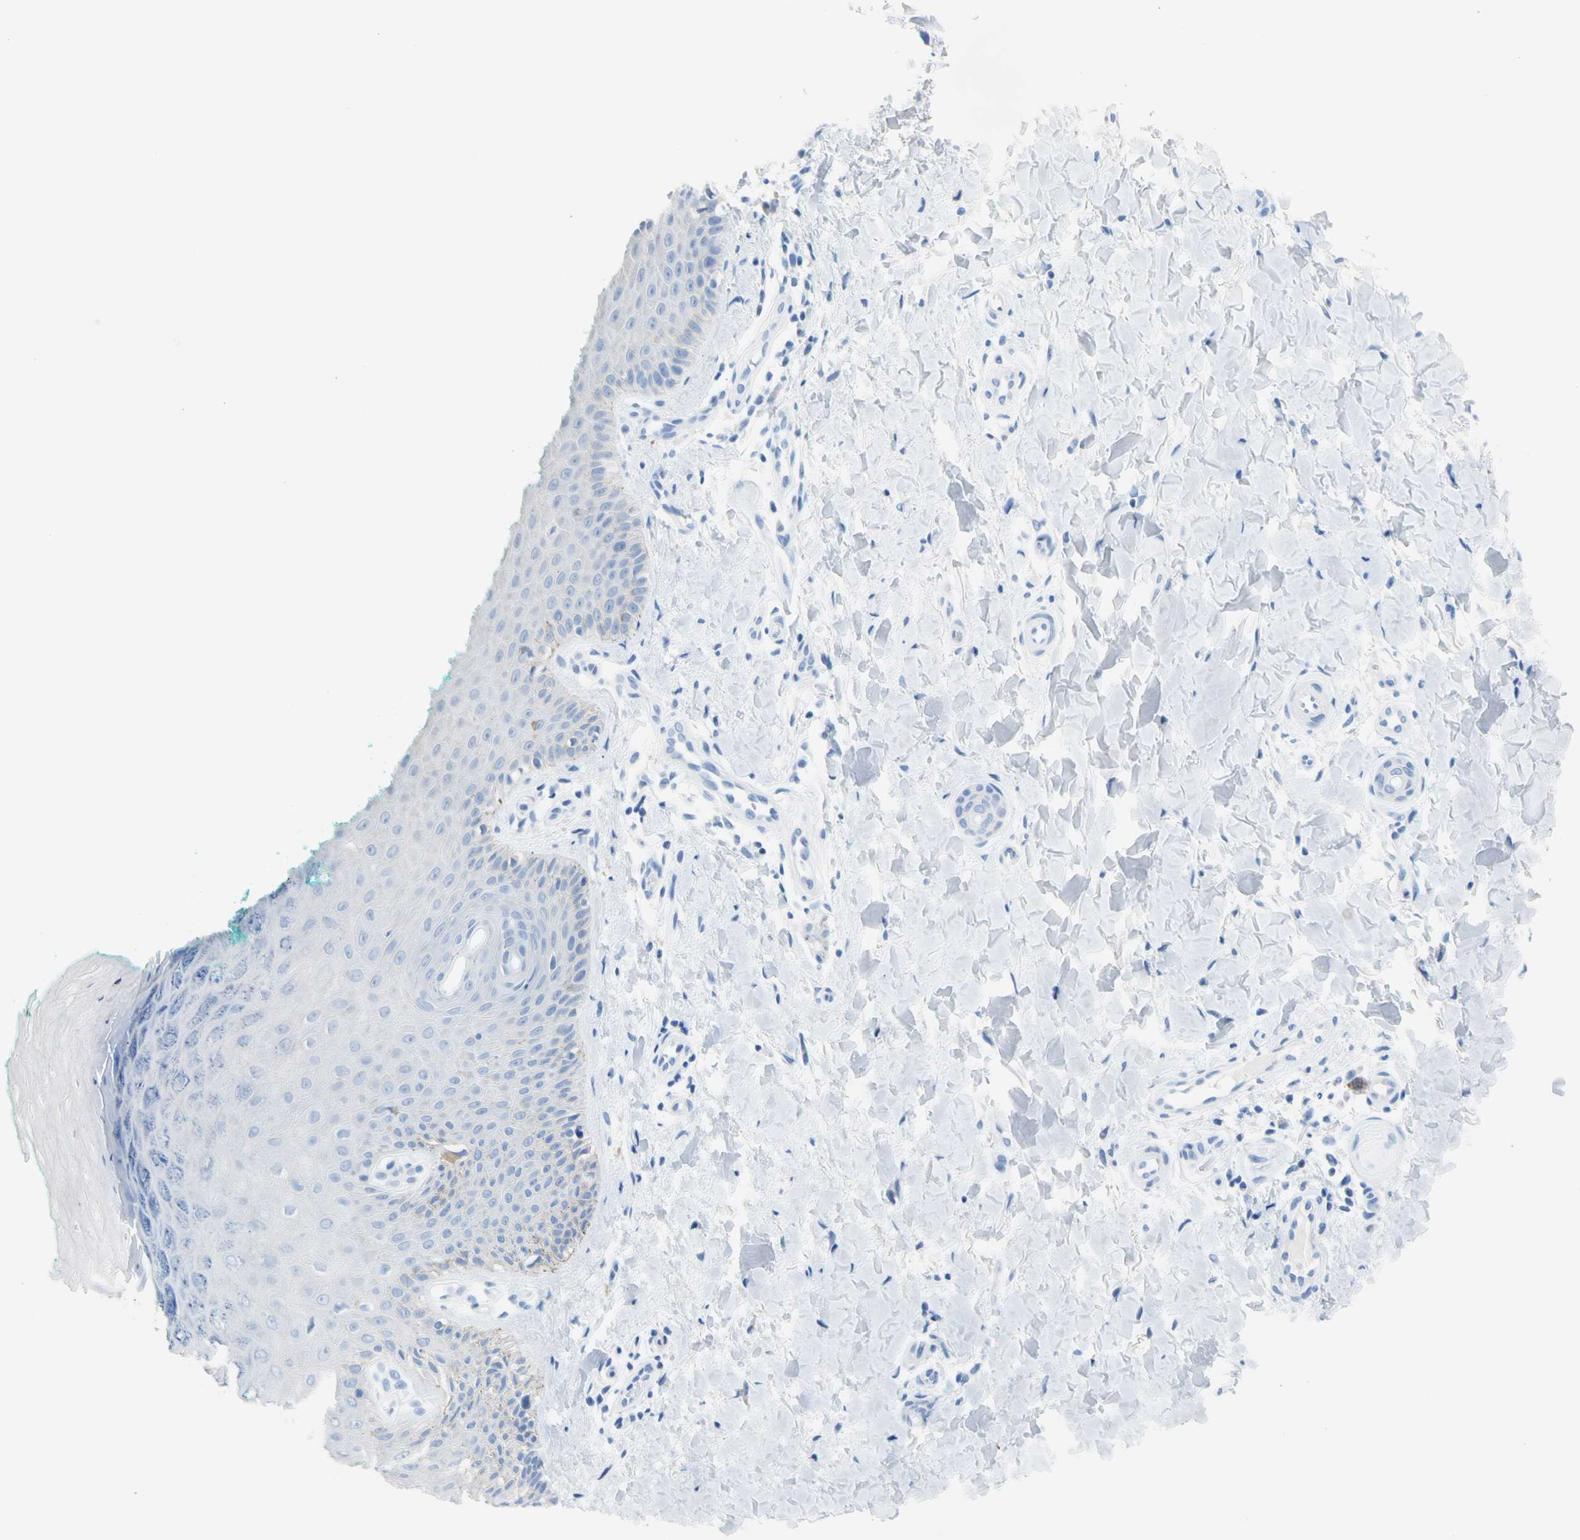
{"staining": {"intensity": "negative", "quantity": "none", "location": "none"}, "tissue": "skin", "cell_type": "Fibroblasts", "image_type": "normal", "snomed": [{"axis": "morphology", "description": "Normal tissue, NOS"}, {"axis": "topography", "description": "Skin"}], "caption": "Immunohistochemistry of normal skin exhibits no staining in fibroblasts. (DAB (3,3'-diaminobenzidine) immunohistochemistry with hematoxylin counter stain).", "gene": "CEL", "patient": {"sex": "male", "age": 26}}